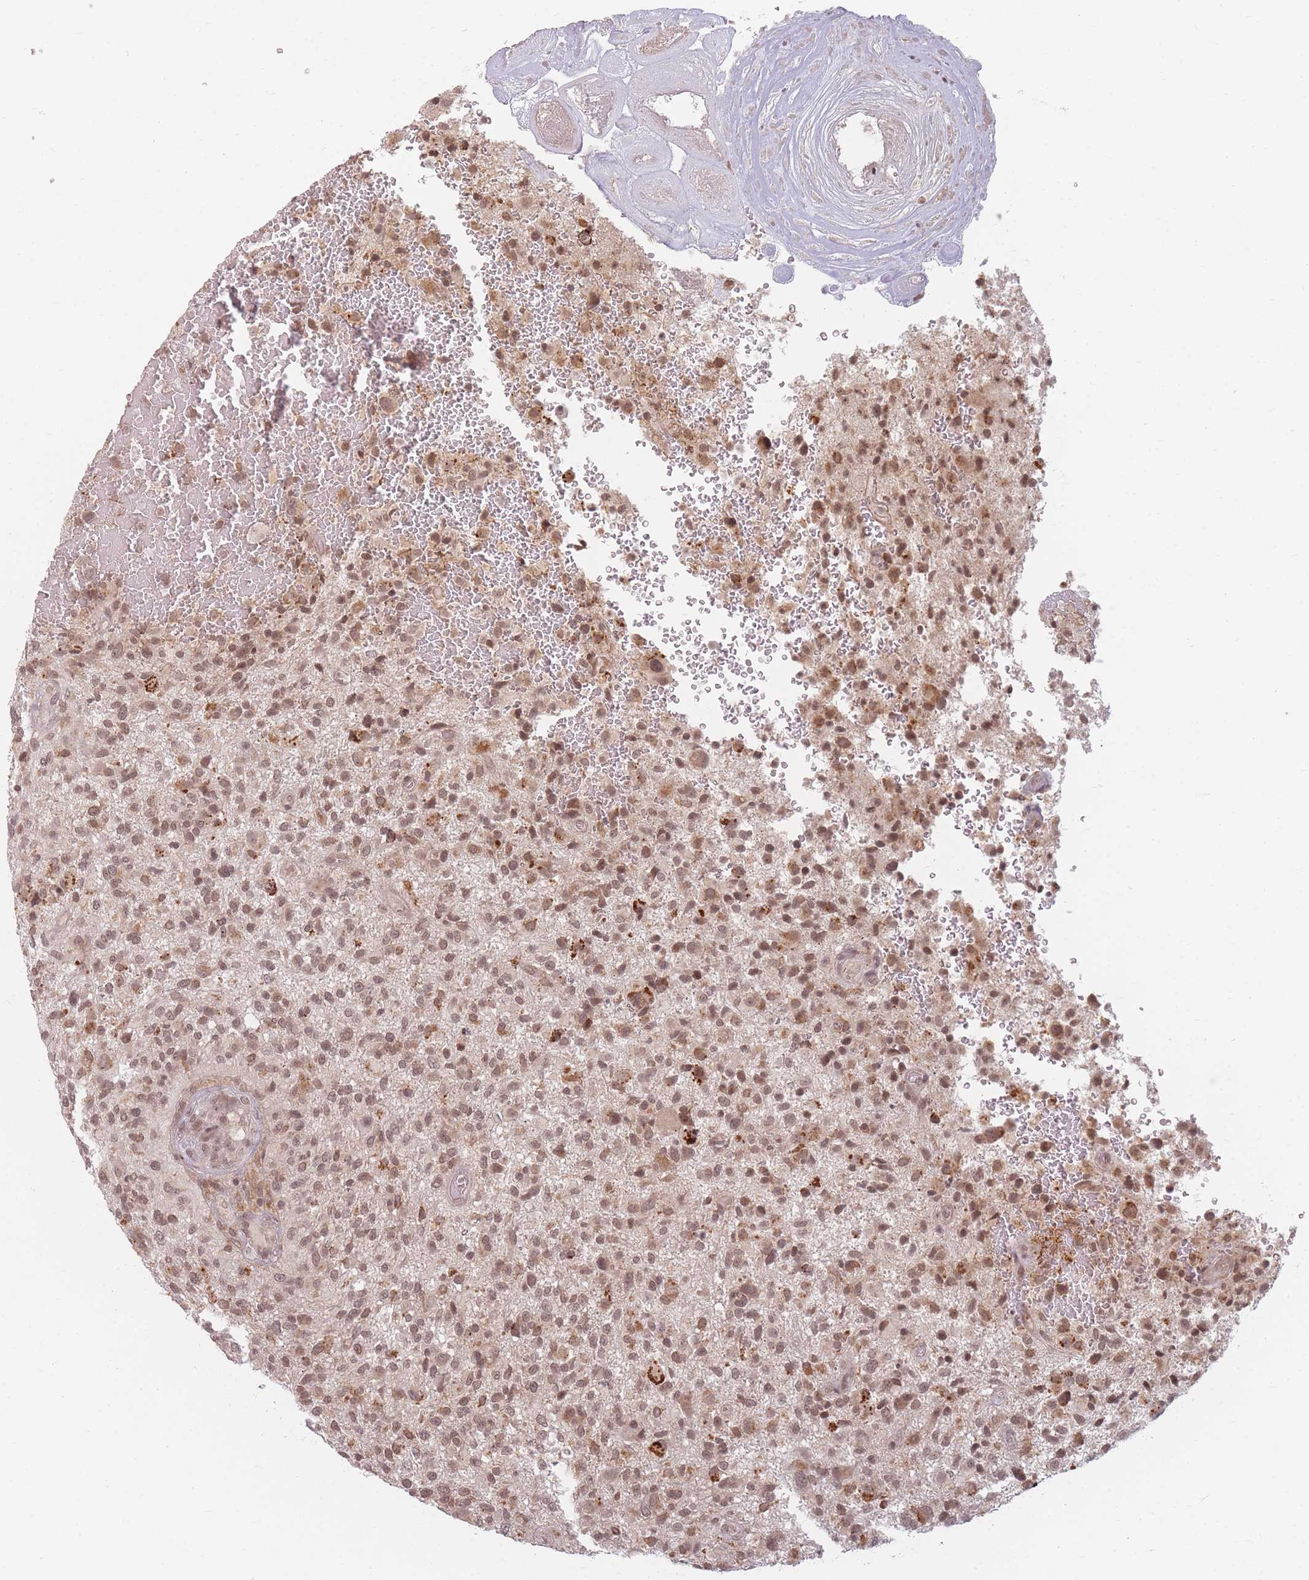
{"staining": {"intensity": "moderate", "quantity": ">75%", "location": "nuclear"}, "tissue": "glioma", "cell_type": "Tumor cells", "image_type": "cancer", "snomed": [{"axis": "morphology", "description": "Glioma, malignant, High grade"}, {"axis": "topography", "description": "Brain"}], "caption": "Immunohistochemical staining of human glioma reveals medium levels of moderate nuclear expression in about >75% of tumor cells. Immunohistochemistry stains the protein in brown and the nuclei are stained blue.", "gene": "SPATA45", "patient": {"sex": "male", "age": 47}}